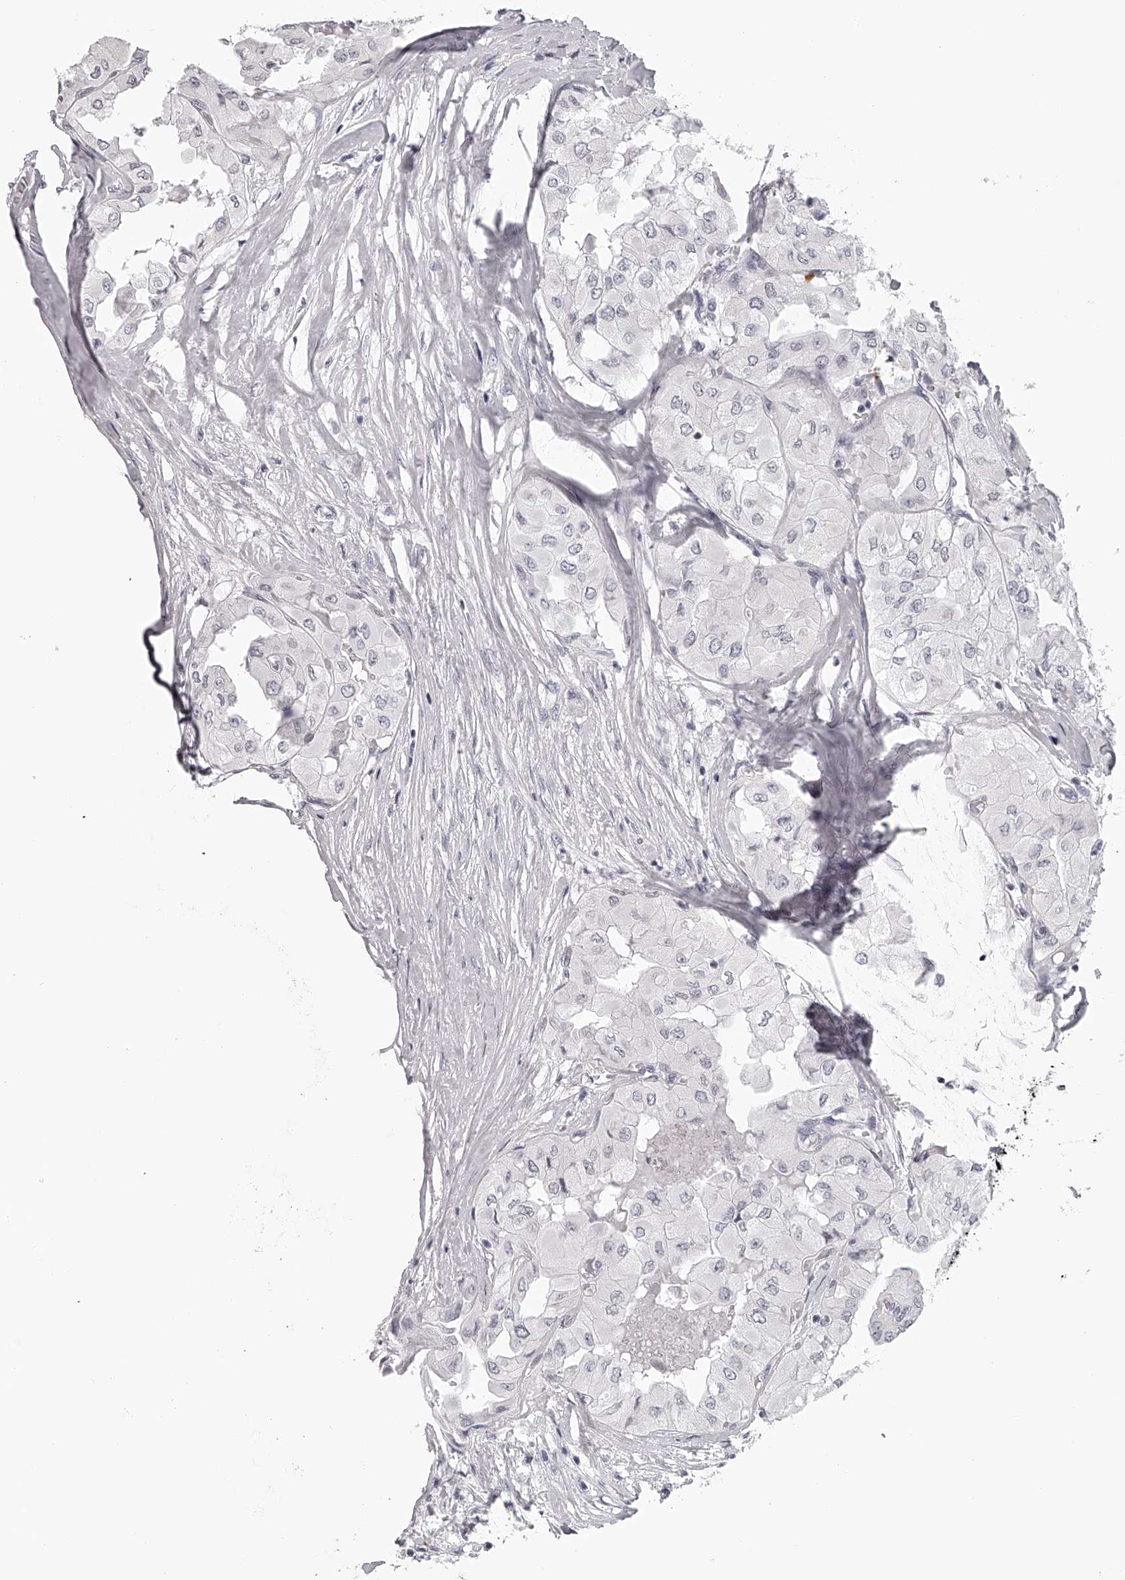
{"staining": {"intensity": "negative", "quantity": "none", "location": "none"}, "tissue": "thyroid cancer", "cell_type": "Tumor cells", "image_type": "cancer", "snomed": [{"axis": "morphology", "description": "Papillary adenocarcinoma, NOS"}, {"axis": "topography", "description": "Thyroid gland"}], "caption": "Human thyroid cancer stained for a protein using IHC displays no expression in tumor cells.", "gene": "SEC11C", "patient": {"sex": "female", "age": 59}}